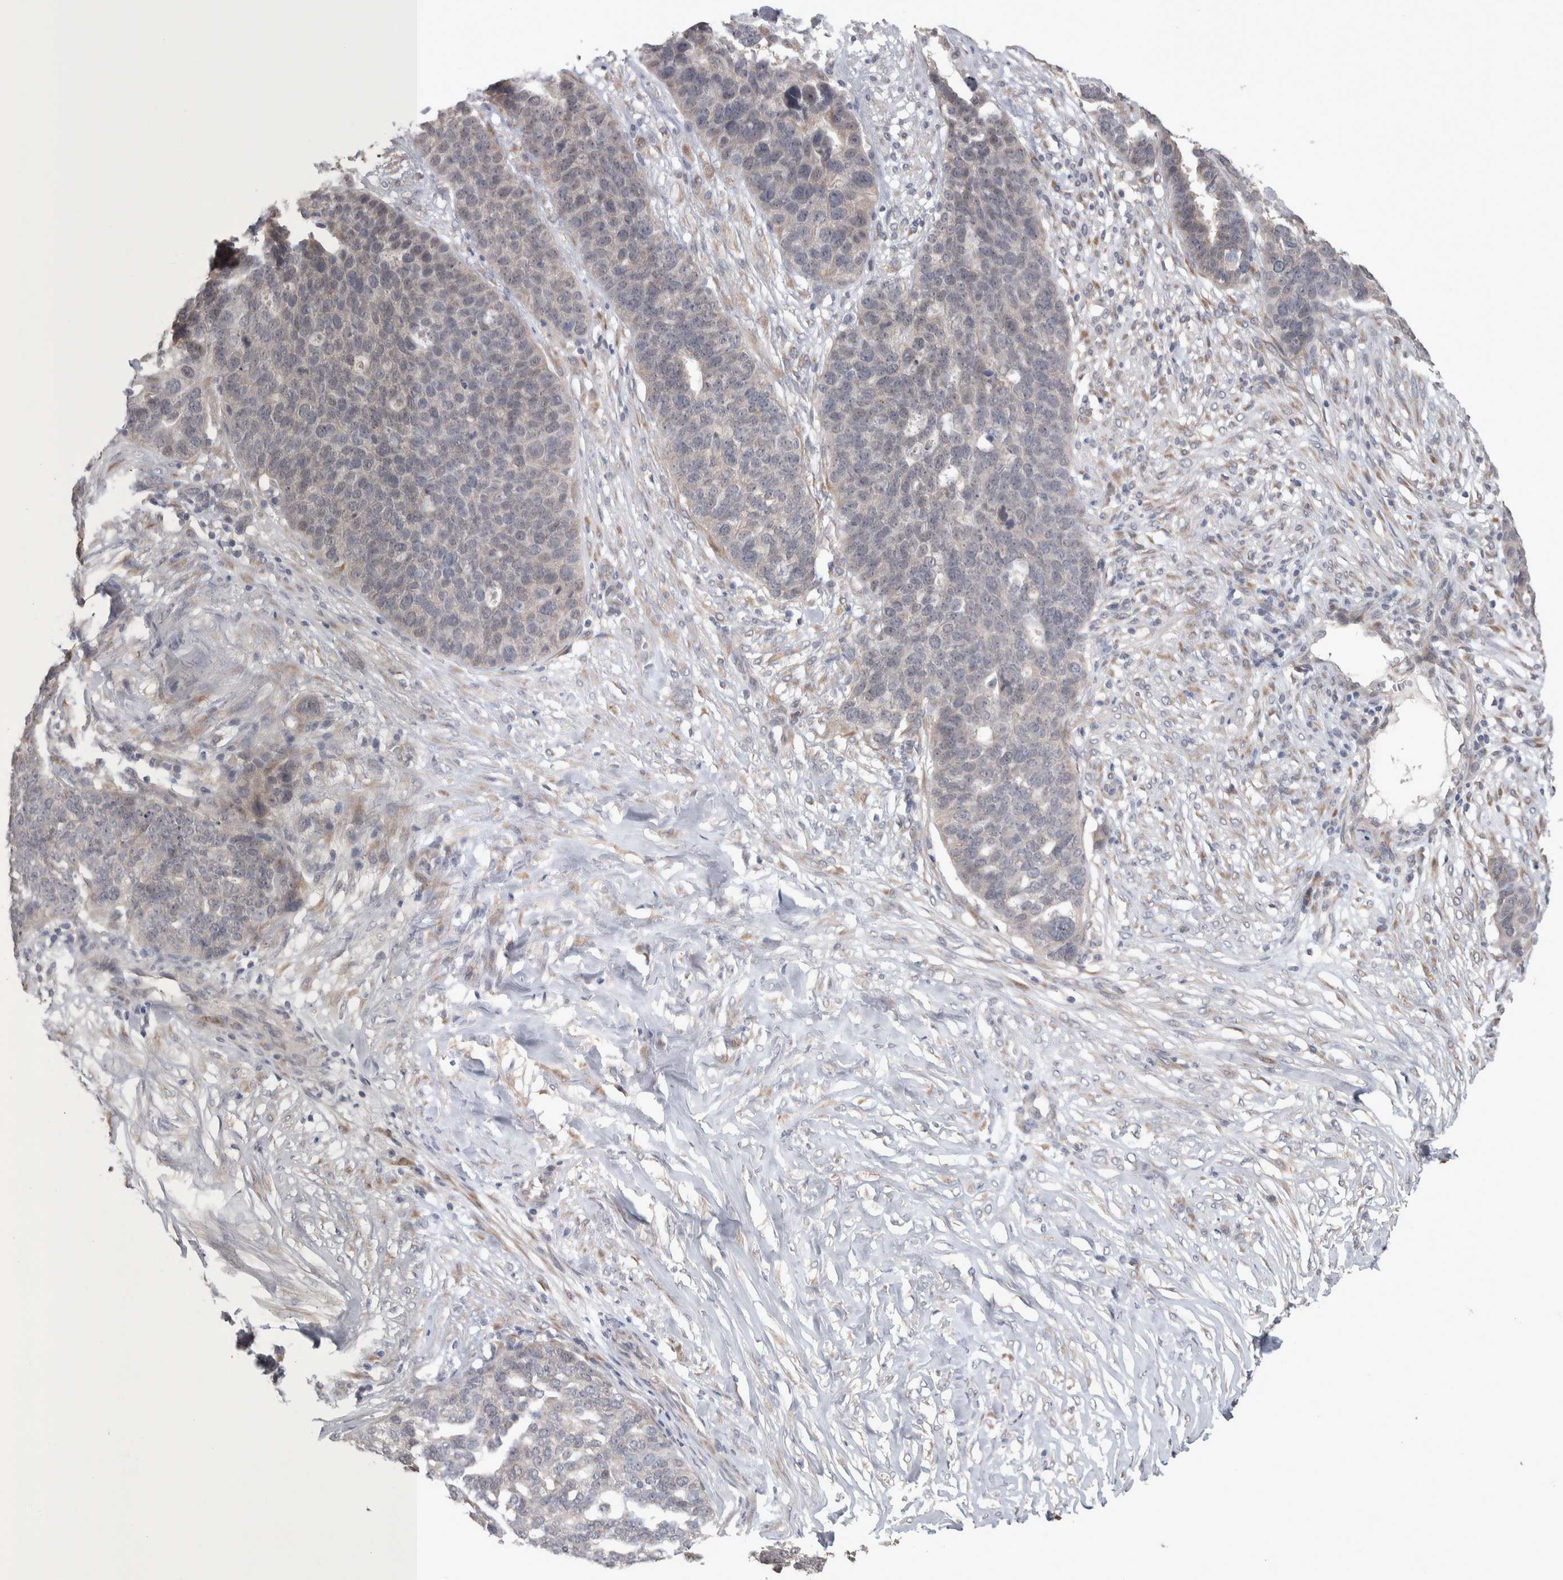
{"staining": {"intensity": "negative", "quantity": "none", "location": "none"}, "tissue": "ovarian cancer", "cell_type": "Tumor cells", "image_type": "cancer", "snomed": [{"axis": "morphology", "description": "Cystadenocarcinoma, serous, NOS"}, {"axis": "topography", "description": "Ovary"}], "caption": "Serous cystadenocarcinoma (ovarian) was stained to show a protein in brown. There is no significant positivity in tumor cells. (Brightfield microscopy of DAB immunohistochemistry at high magnification).", "gene": "CUL2", "patient": {"sex": "female", "age": 59}}